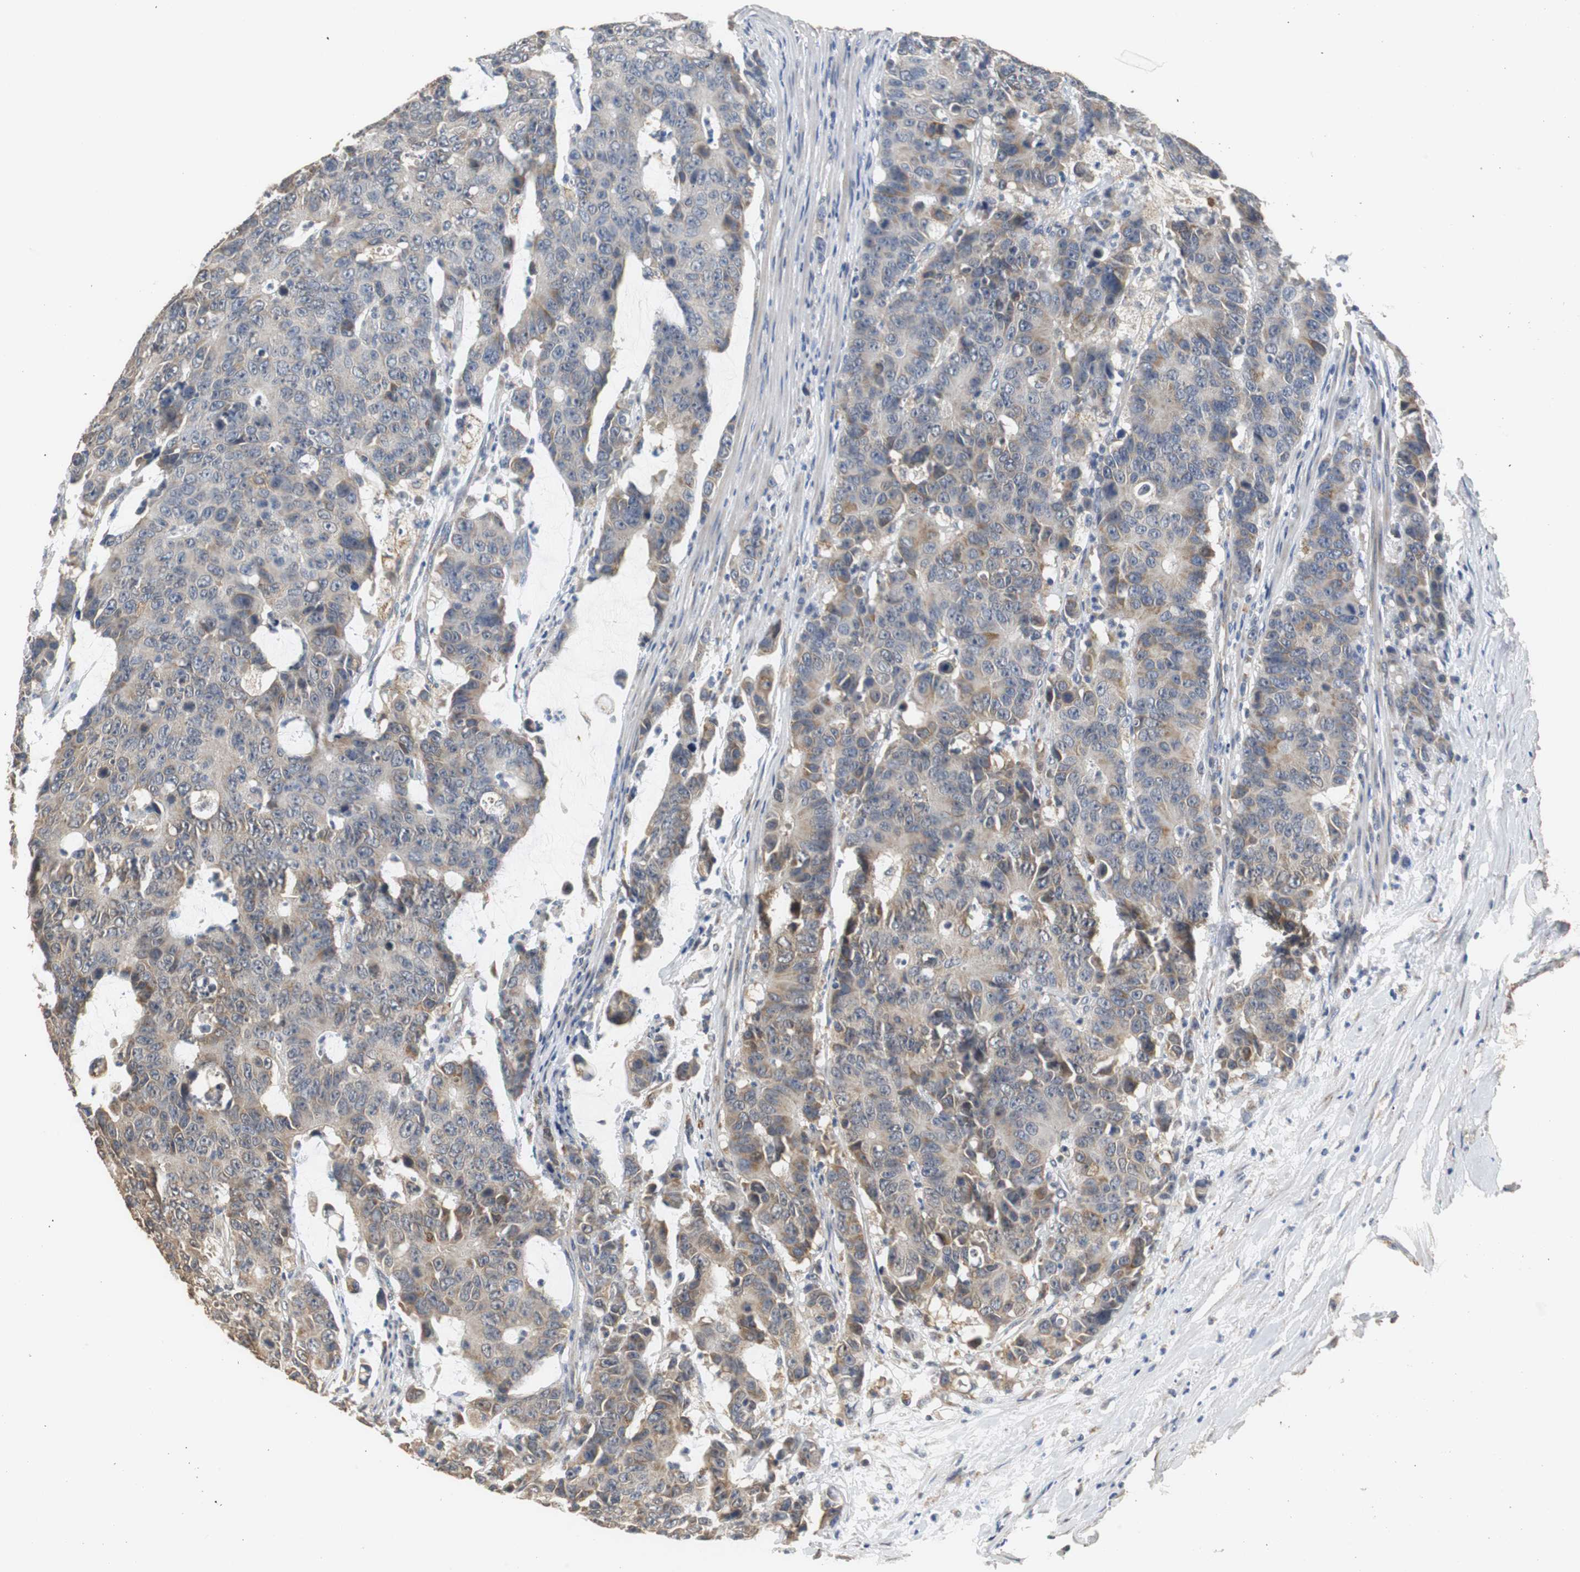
{"staining": {"intensity": "moderate", "quantity": ">75%", "location": "cytoplasmic/membranous"}, "tissue": "colorectal cancer", "cell_type": "Tumor cells", "image_type": "cancer", "snomed": [{"axis": "morphology", "description": "Adenocarcinoma, NOS"}, {"axis": "topography", "description": "Colon"}], "caption": "This histopathology image reveals IHC staining of adenocarcinoma (colorectal), with medium moderate cytoplasmic/membranous positivity in about >75% of tumor cells.", "gene": "HMGCL", "patient": {"sex": "female", "age": 86}}